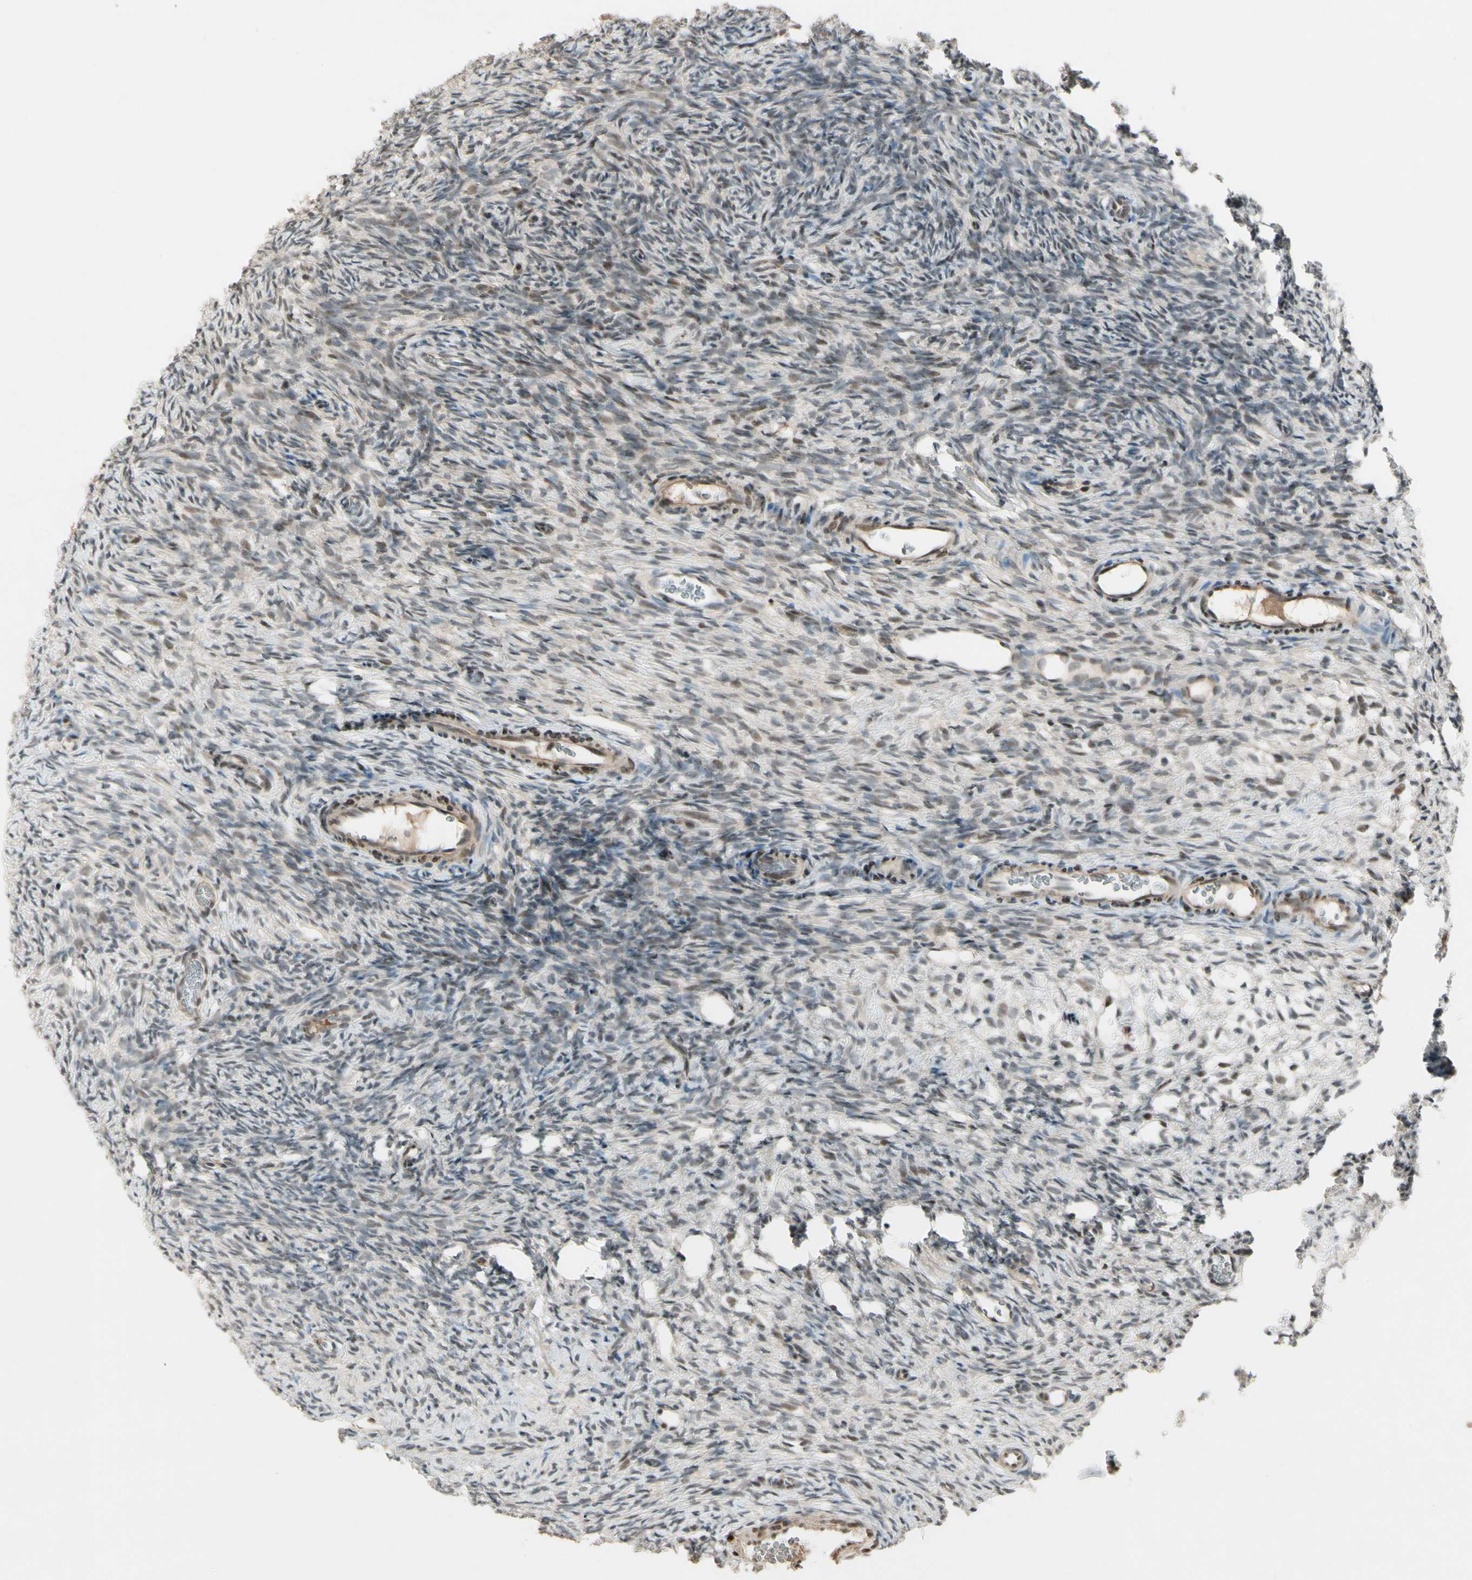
{"staining": {"intensity": "moderate", "quantity": "<25%", "location": "nuclear"}, "tissue": "ovary", "cell_type": "Ovarian stroma cells", "image_type": "normal", "snomed": [{"axis": "morphology", "description": "Normal tissue, NOS"}, {"axis": "topography", "description": "Ovary"}], "caption": "A low amount of moderate nuclear positivity is present in approximately <25% of ovarian stroma cells in benign ovary.", "gene": "CDK11A", "patient": {"sex": "female", "age": 35}}